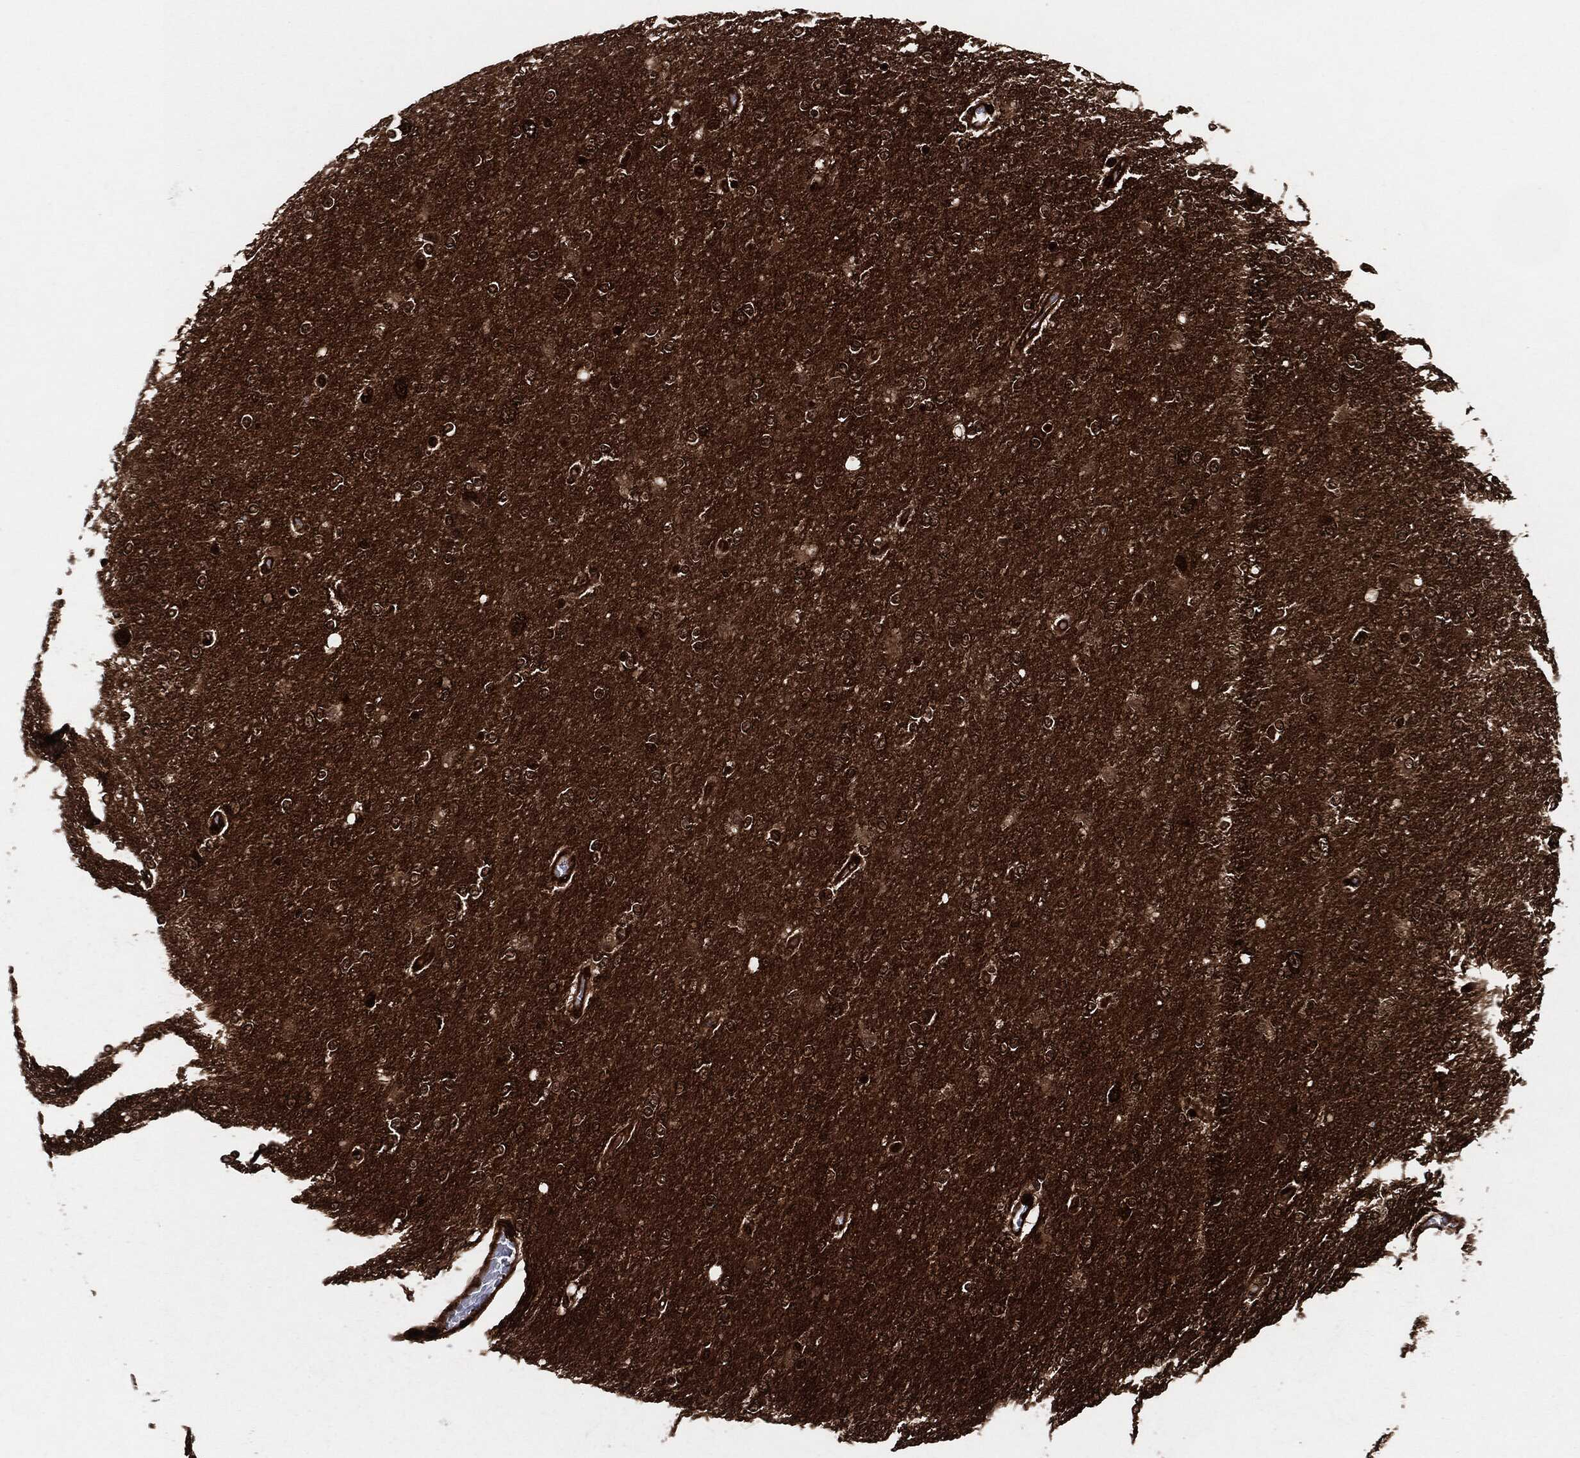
{"staining": {"intensity": "moderate", "quantity": ">75%", "location": "cytoplasmic/membranous"}, "tissue": "glioma", "cell_type": "Tumor cells", "image_type": "cancer", "snomed": [{"axis": "morphology", "description": "Glioma, malignant, High grade"}, {"axis": "topography", "description": "Cerebral cortex"}], "caption": "Moderate cytoplasmic/membranous staining for a protein is identified in approximately >75% of tumor cells of high-grade glioma (malignant) using IHC.", "gene": "YWHAB", "patient": {"sex": "male", "age": 70}}